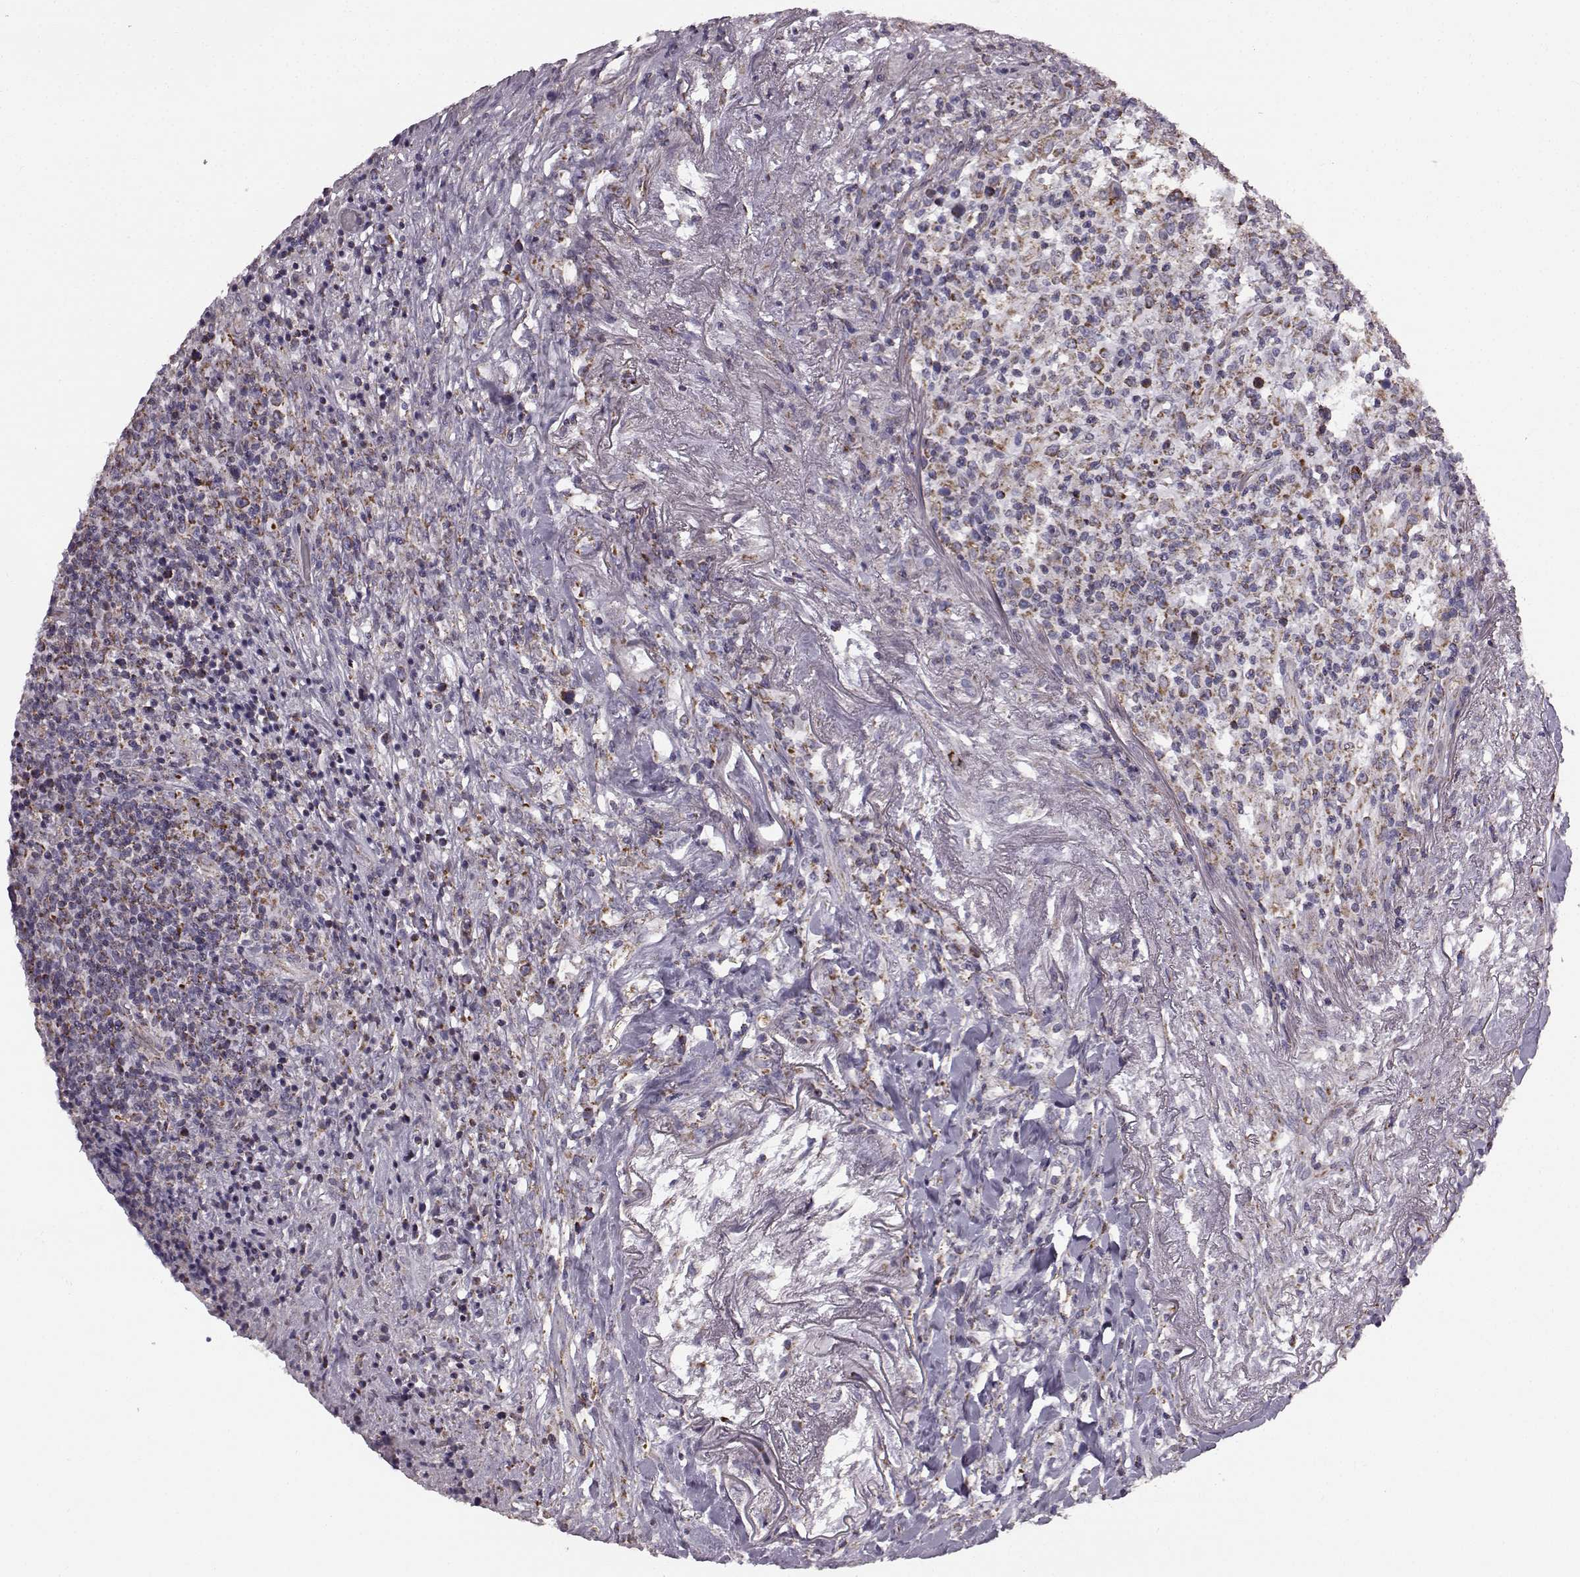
{"staining": {"intensity": "moderate", "quantity": ">75%", "location": "cytoplasmic/membranous"}, "tissue": "lymphoma", "cell_type": "Tumor cells", "image_type": "cancer", "snomed": [{"axis": "morphology", "description": "Malignant lymphoma, non-Hodgkin's type, High grade"}, {"axis": "topography", "description": "Lung"}], "caption": "Lymphoma stained with a protein marker displays moderate staining in tumor cells.", "gene": "FAM8A1", "patient": {"sex": "male", "age": 79}}